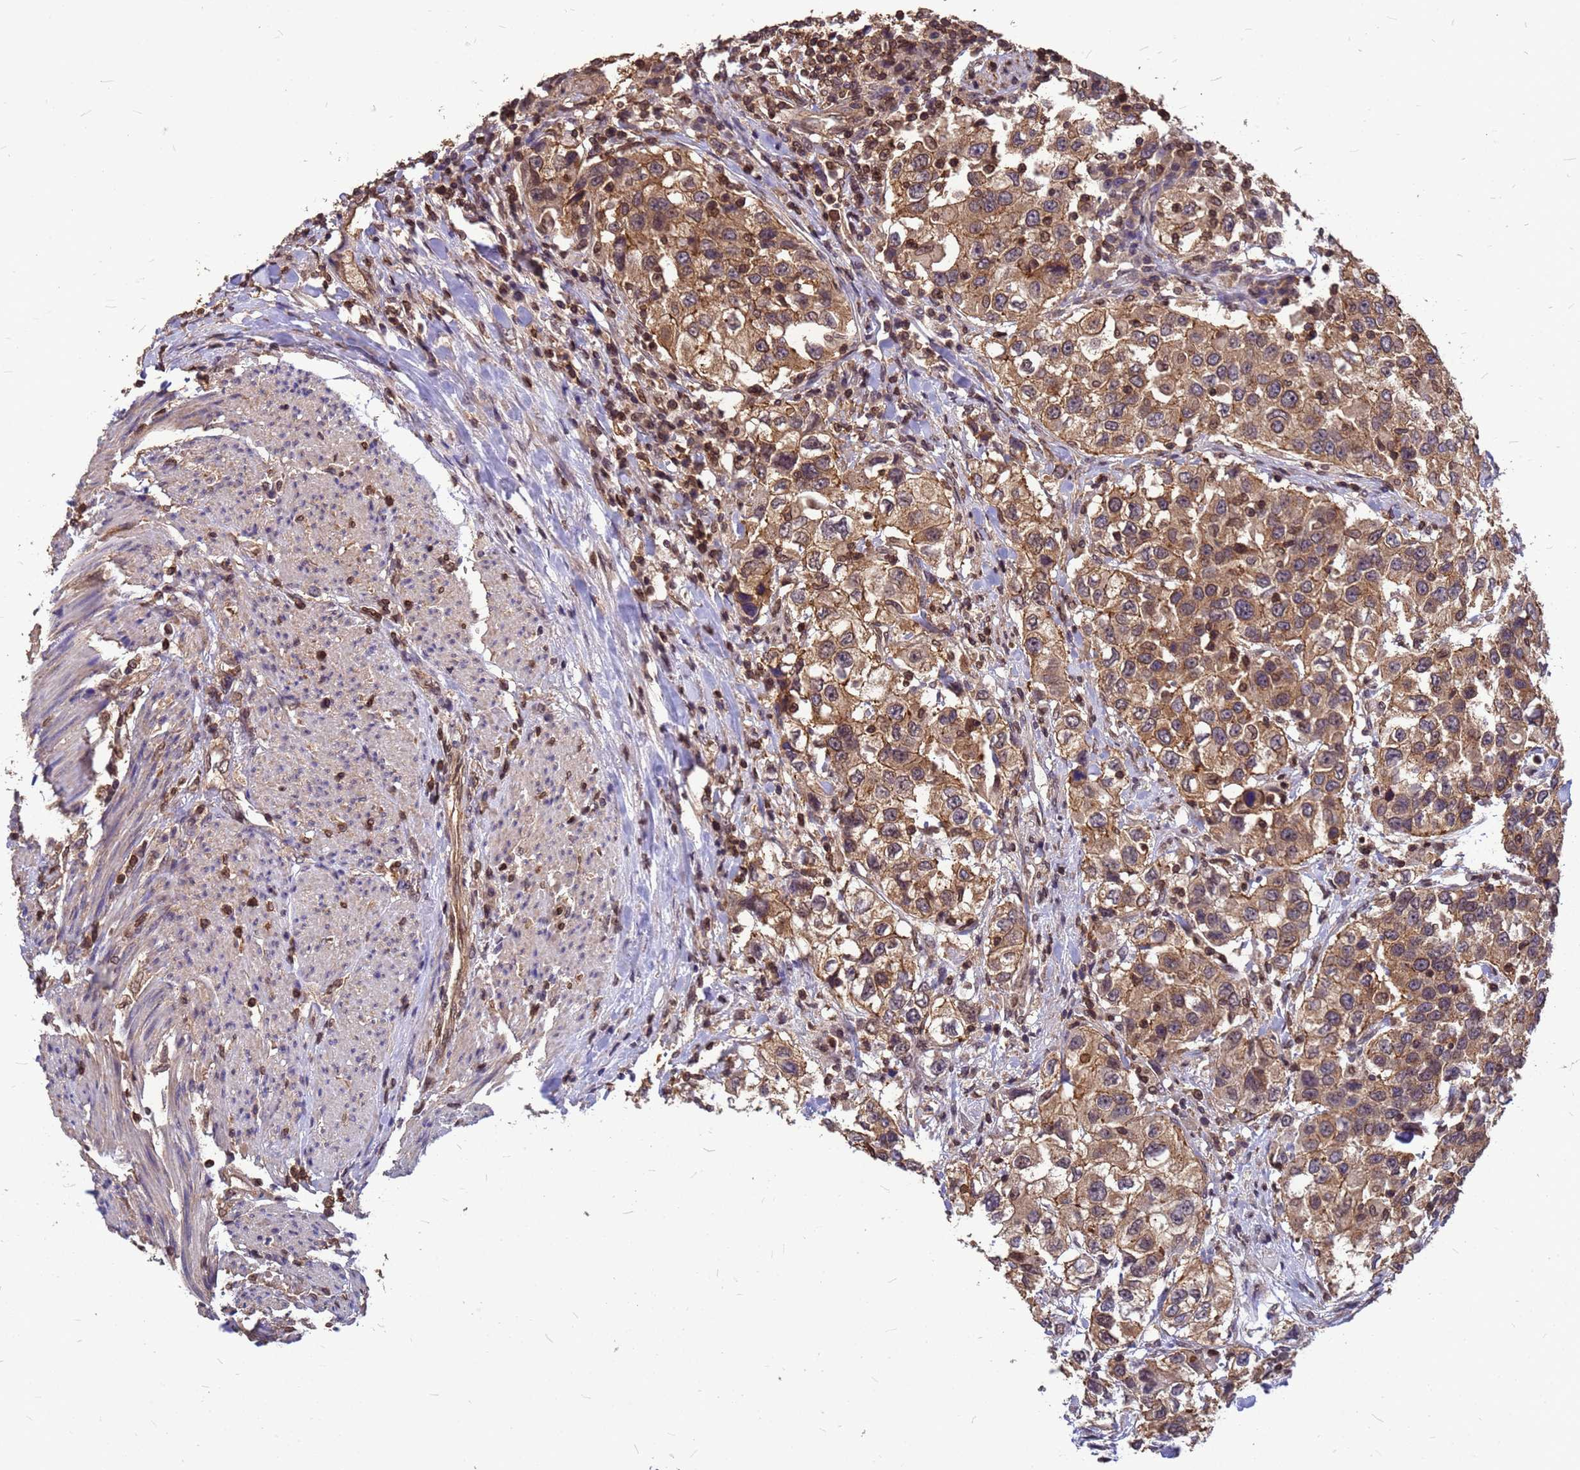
{"staining": {"intensity": "moderate", "quantity": ">75%", "location": "cytoplasmic/membranous"}, "tissue": "urothelial cancer", "cell_type": "Tumor cells", "image_type": "cancer", "snomed": [{"axis": "morphology", "description": "Urothelial carcinoma, High grade"}, {"axis": "topography", "description": "Urinary bladder"}], "caption": "DAB immunohistochemical staining of urothelial cancer reveals moderate cytoplasmic/membranous protein expression in about >75% of tumor cells.", "gene": "C1orf35", "patient": {"sex": "female", "age": 80}}